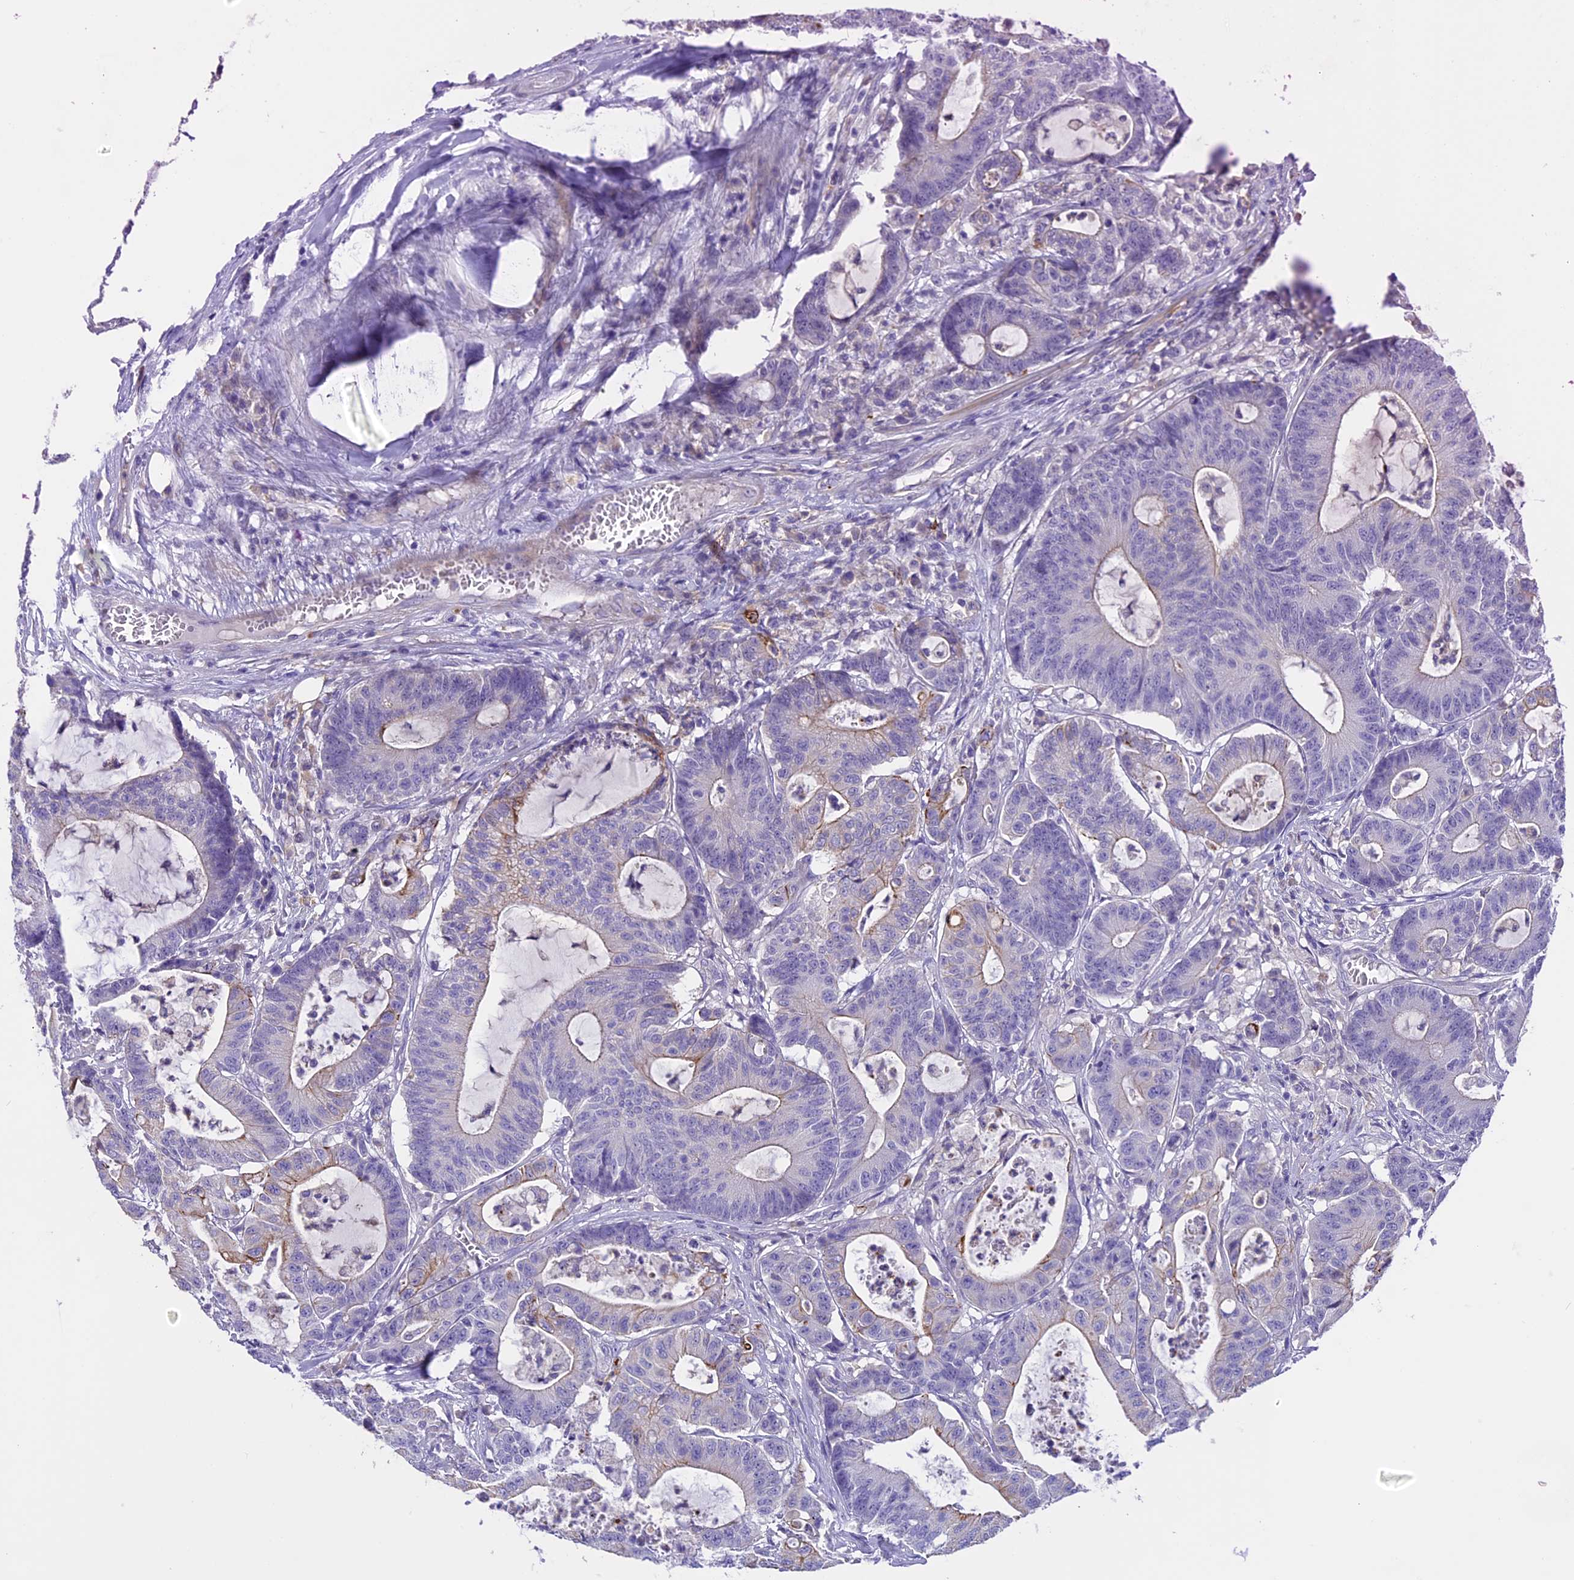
{"staining": {"intensity": "moderate", "quantity": "<25%", "location": "cytoplasmic/membranous"}, "tissue": "colorectal cancer", "cell_type": "Tumor cells", "image_type": "cancer", "snomed": [{"axis": "morphology", "description": "Adenocarcinoma, NOS"}, {"axis": "topography", "description": "Colon"}], "caption": "This photomicrograph exhibits immunohistochemistry (IHC) staining of human colorectal cancer, with low moderate cytoplasmic/membranous staining in approximately <25% of tumor cells.", "gene": "NOD2", "patient": {"sex": "female", "age": 84}}